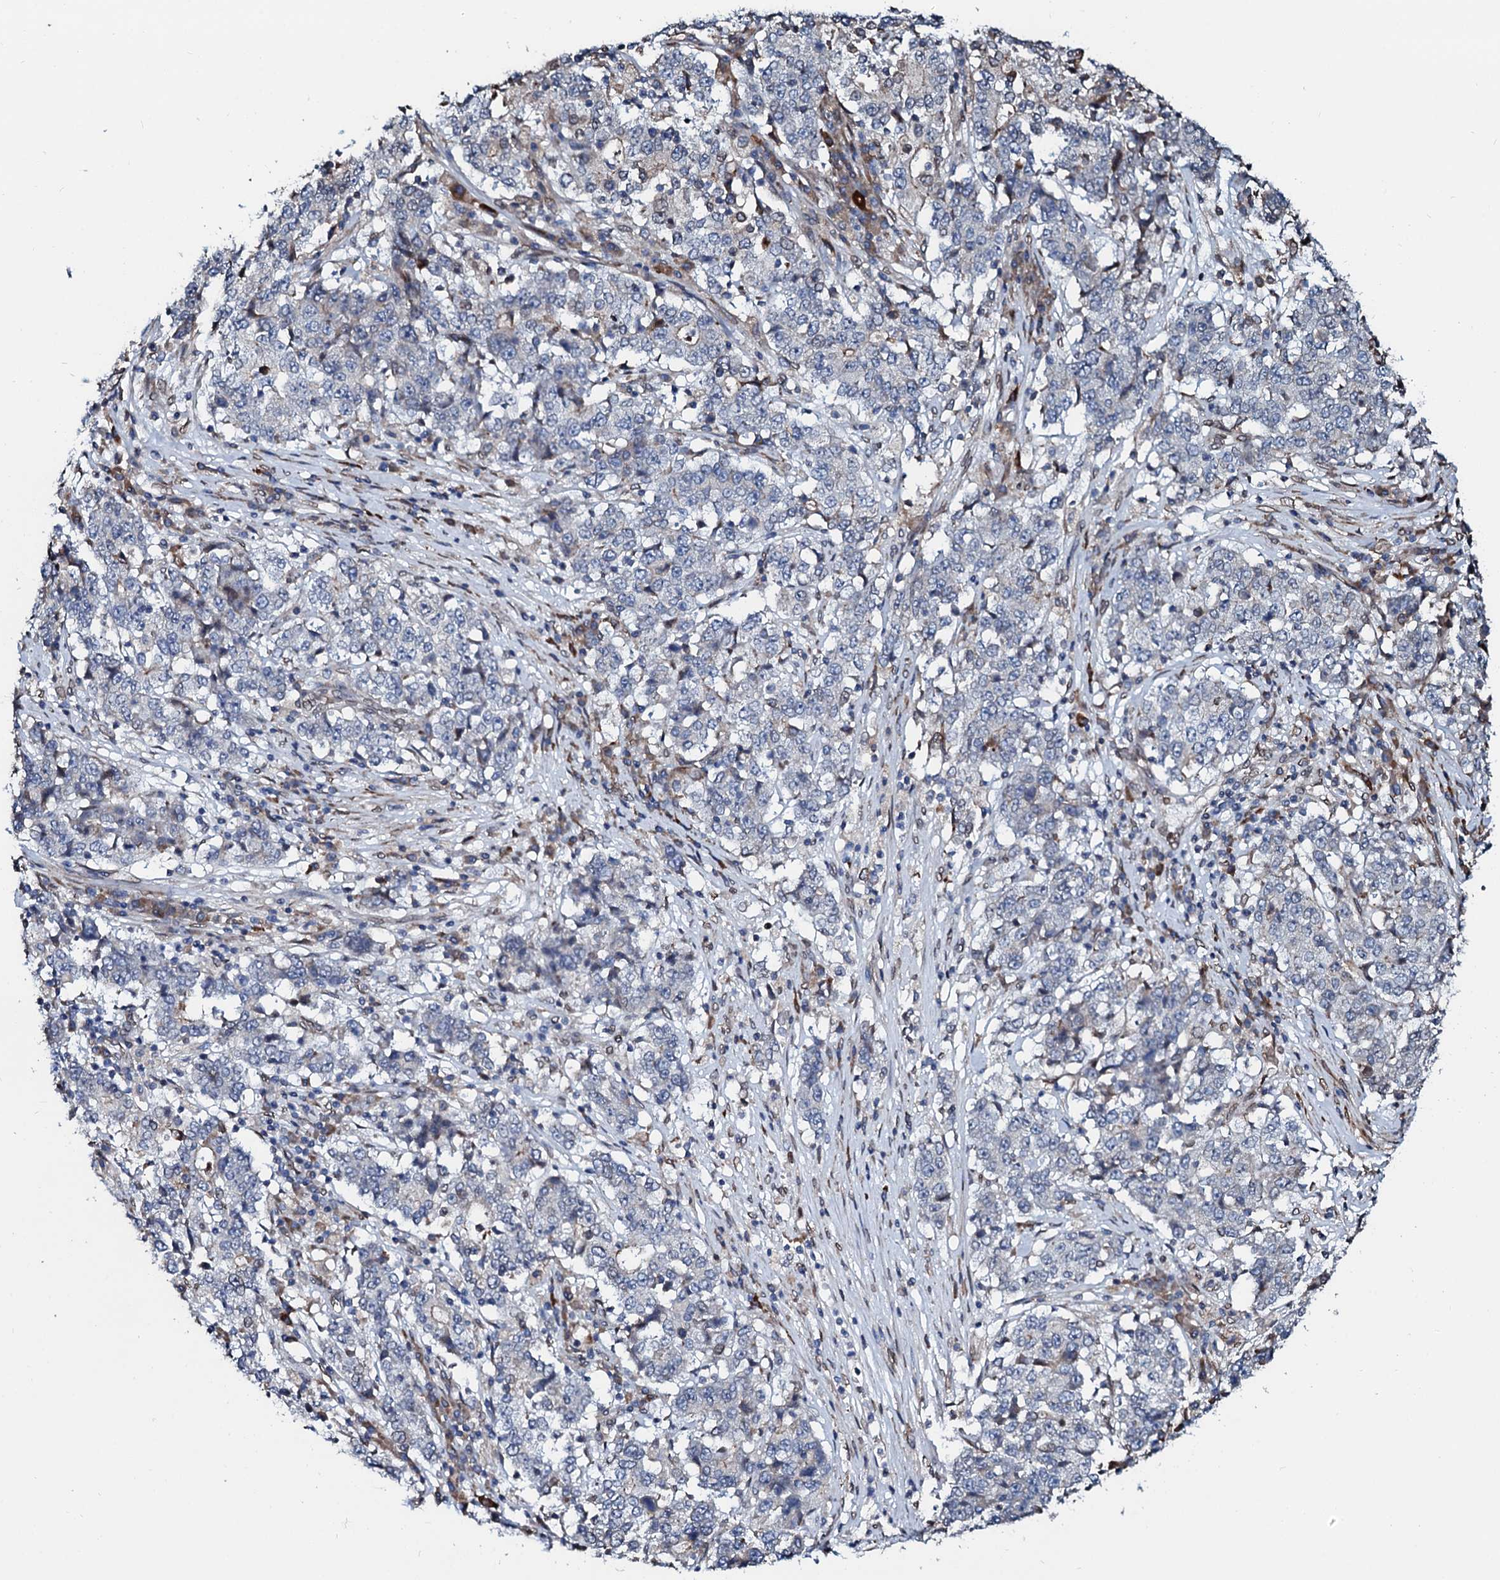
{"staining": {"intensity": "negative", "quantity": "none", "location": "none"}, "tissue": "stomach cancer", "cell_type": "Tumor cells", "image_type": "cancer", "snomed": [{"axis": "morphology", "description": "Adenocarcinoma, NOS"}, {"axis": "topography", "description": "Stomach"}], "caption": "High power microscopy photomicrograph of an immunohistochemistry image of adenocarcinoma (stomach), revealing no significant staining in tumor cells. (Immunohistochemistry (ihc), brightfield microscopy, high magnification).", "gene": "NRP2", "patient": {"sex": "male", "age": 59}}